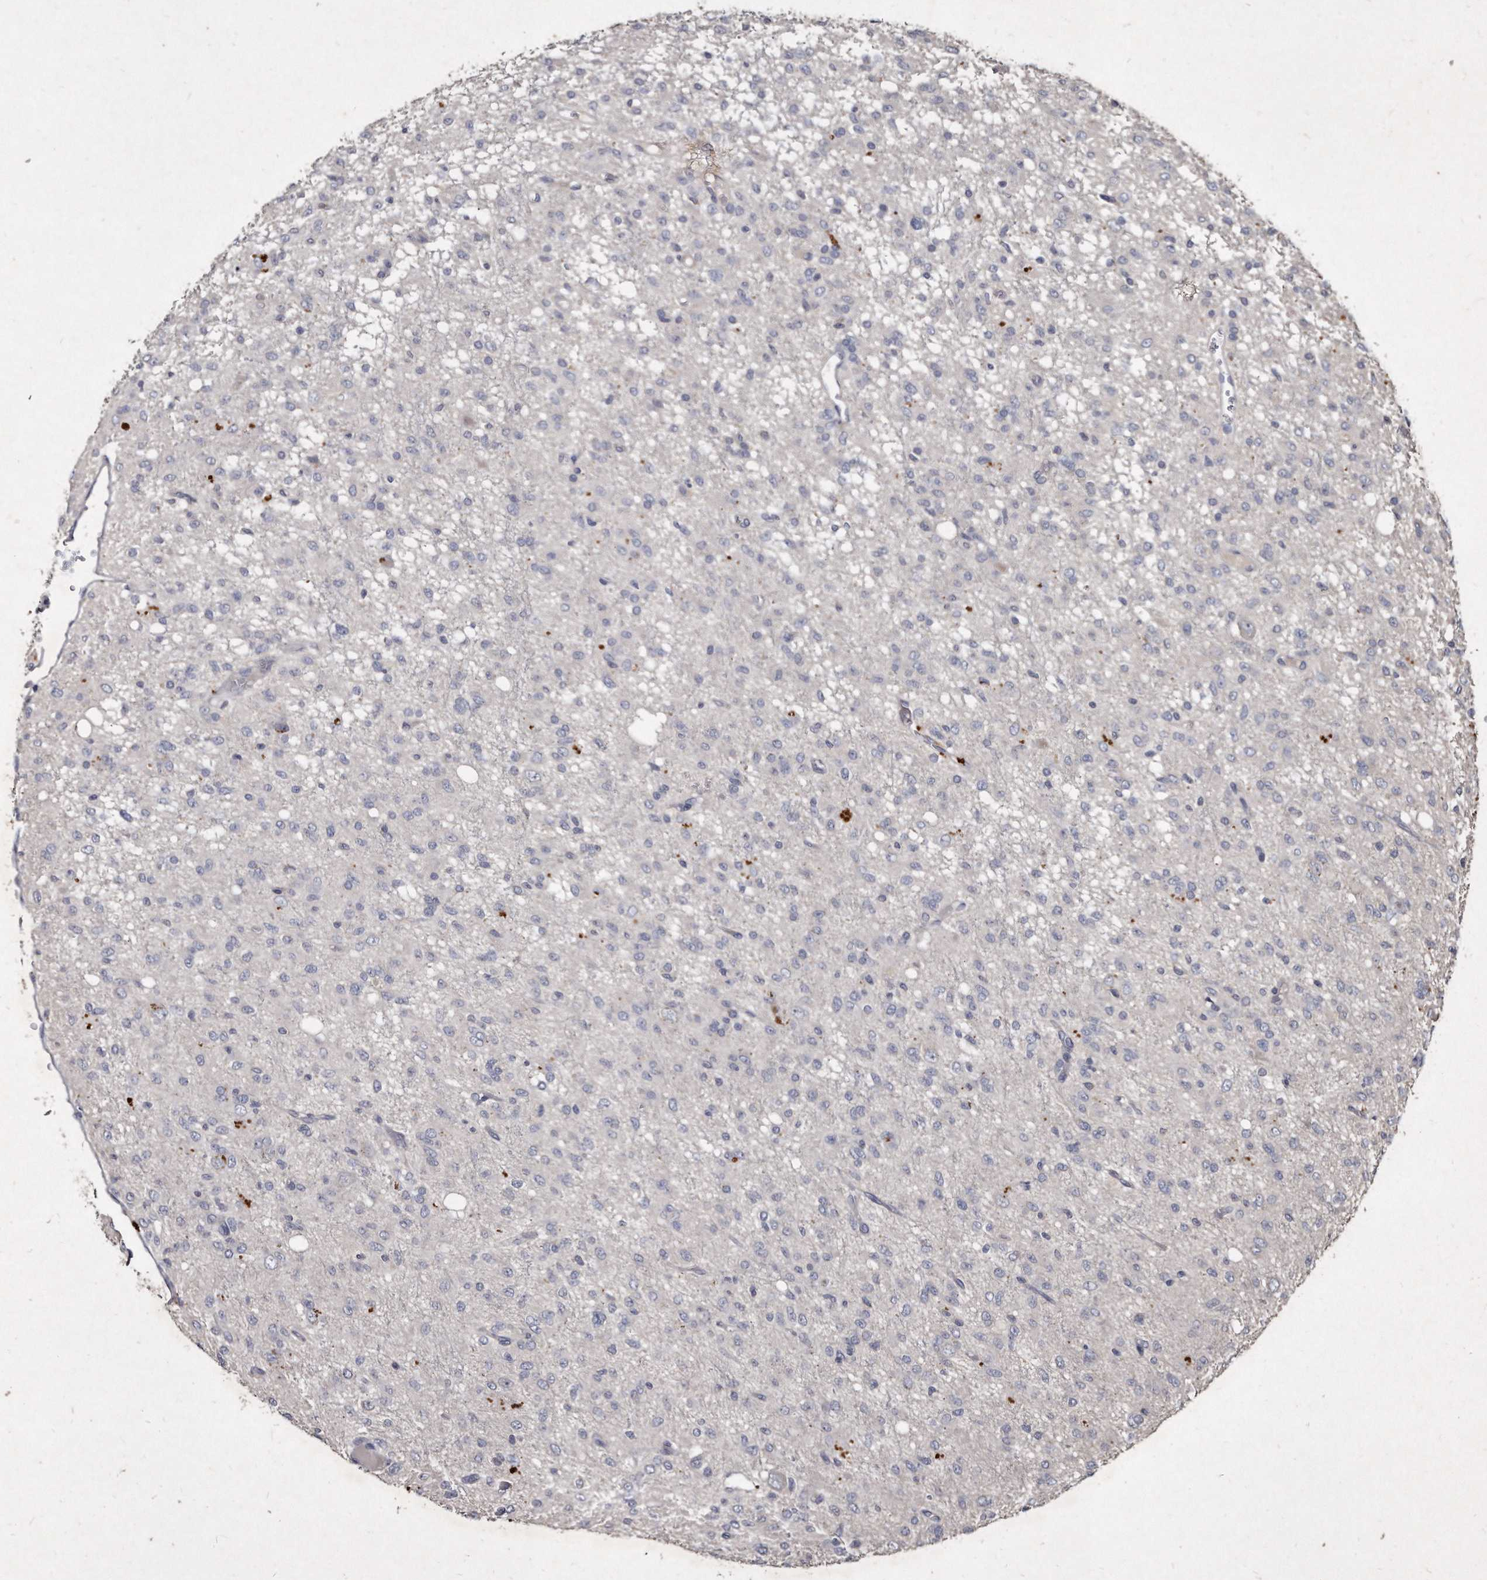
{"staining": {"intensity": "negative", "quantity": "none", "location": "none"}, "tissue": "glioma", "cell_type": "Tumor cells", "image_type": "cancer", "snomed": [{"axis": "morphology", "description": "Glioma, malignant, High grade"}, {"axis": "topography", "description": "Brain"}], "caption": "An image of human glioma is negative for staining in tumor cells.", "gene": "KLHDC3", "patient": {"sex": "female", "age": 59}}